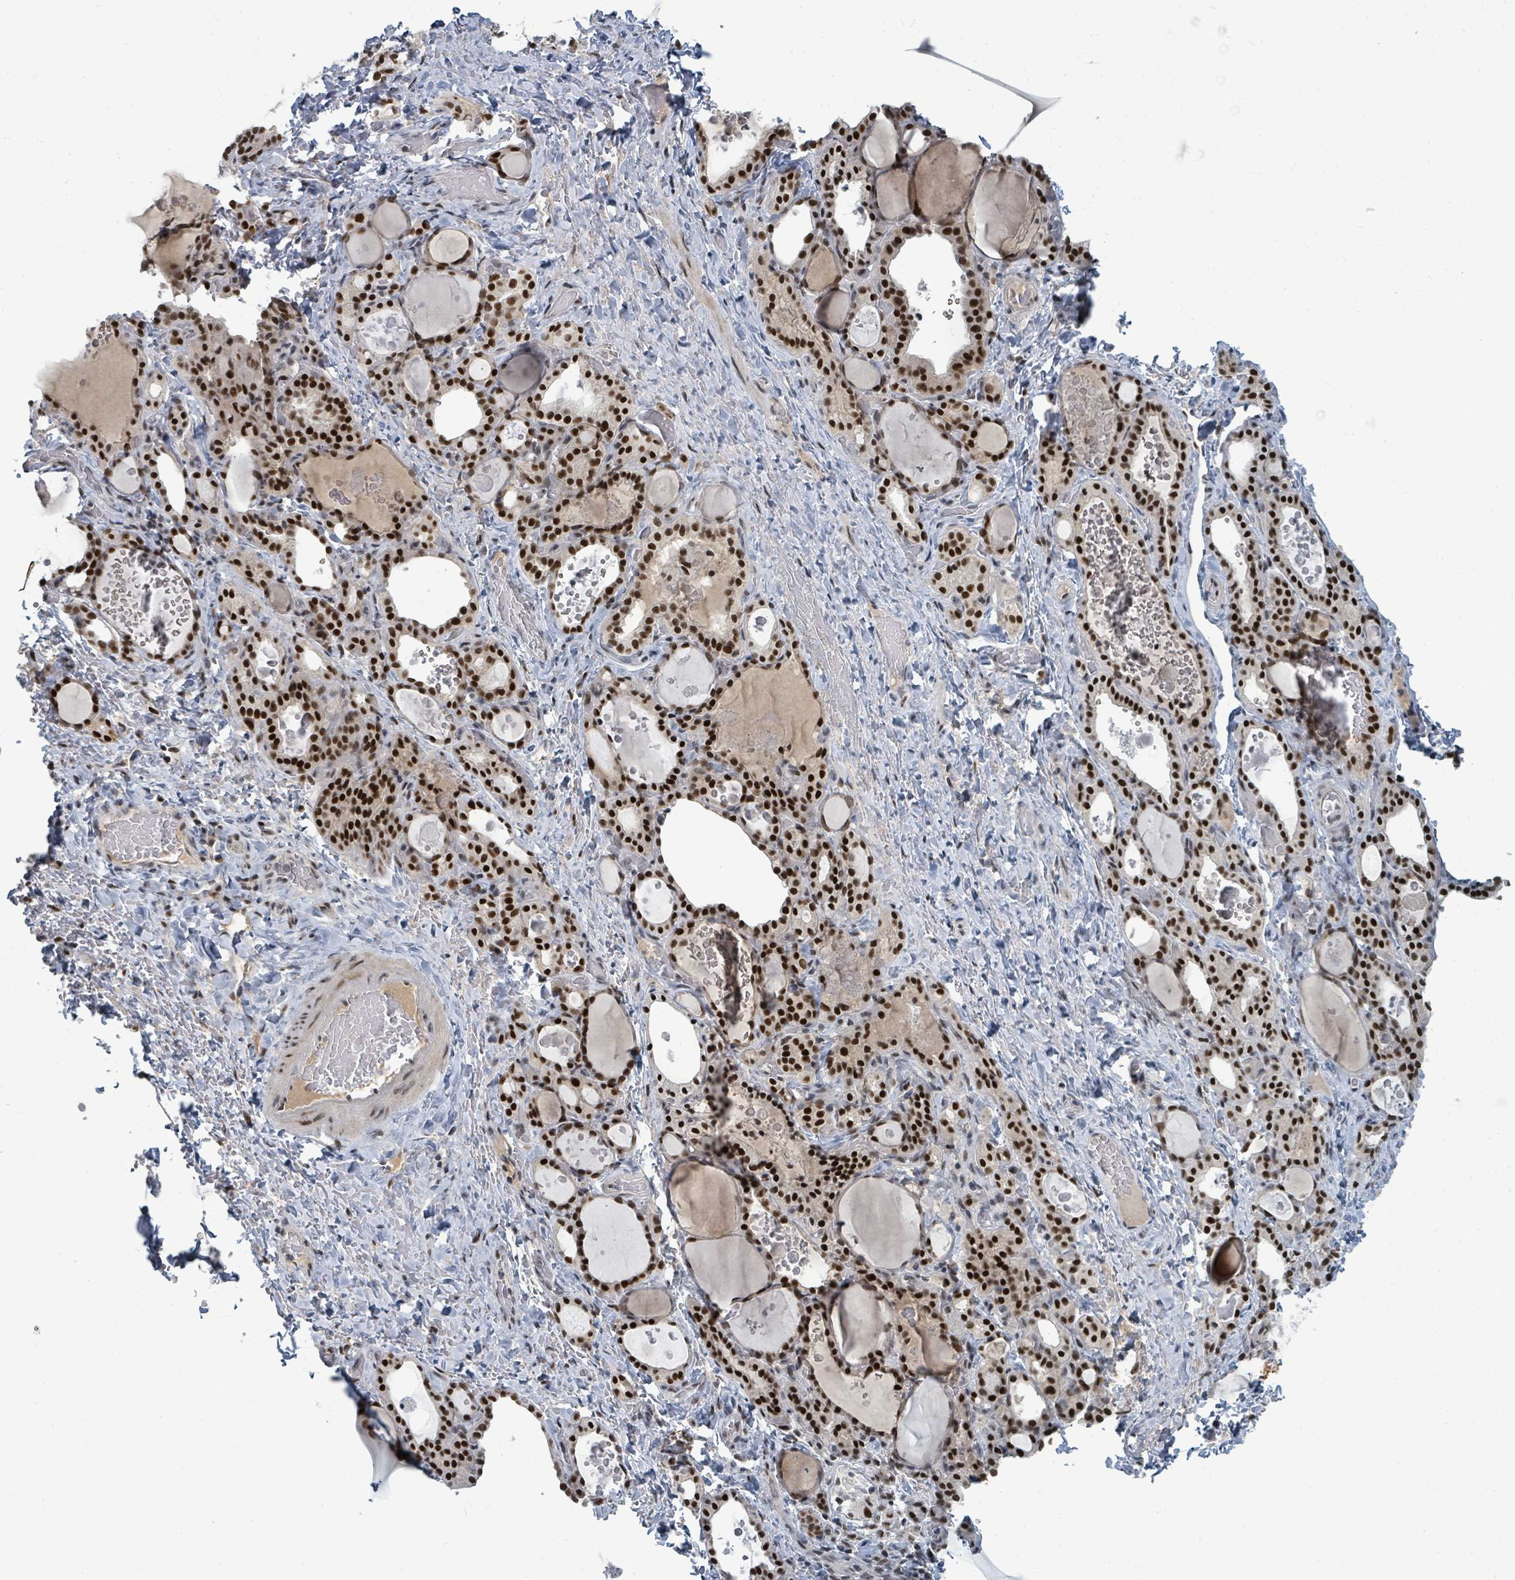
{"staining": {"intensity": "strong", "quantity": ">75%", "location": "nuclear"}, "tissue": "thyroid gland", "cell_type": "Glandular cells", "image_type": "normal", "snomed": [{"axis": "morphology", "description": "Normal tissue, NOS"}, {"axis": "topography", "description": "Thyroid gland"}], "caption": "Immunohistochemical staining of unremarkable human thyroid gland demonstrates >75% levels of strong nuclear protein staining in about >75% of glandular cells.", "gene": "UCK1", "patient": {"sex": "female", "age": 46}}